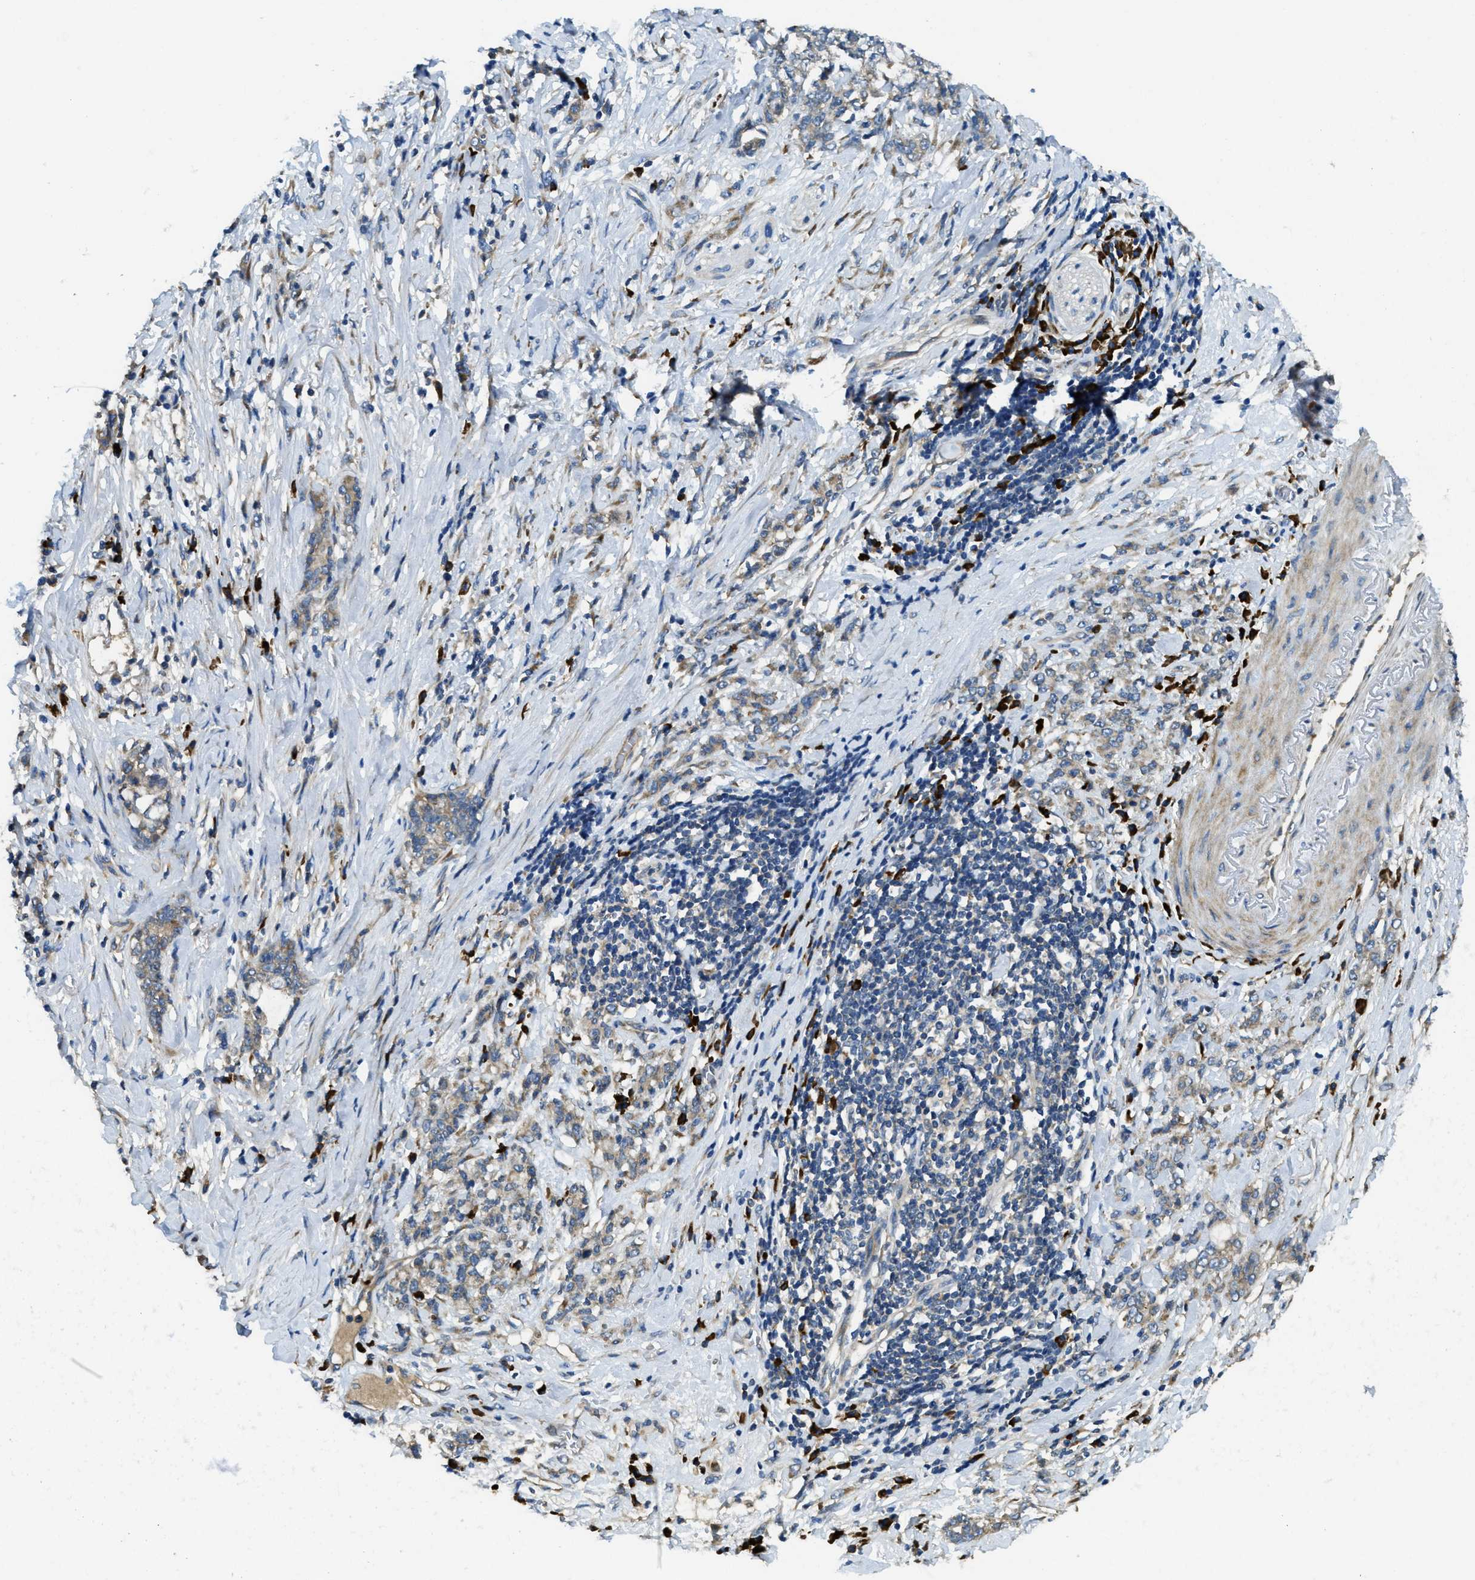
{"staining": {"intensity": "negative", "quantity": "none", "location": "none"}, "tissue": "stomach cancer", "cell_type": "Tumor cells", "image_type": "cancer", "snomed": [{"axis": "morphology", "description": "Adenocarcinoma, NOS"}, {"axis": "topography", "description": "Stomach, lower"}], "caption": "An immunohistochemistry (IHC) photomicrograph of adenocarcinoma (stomach) is shown. There is no staining in tumor cells of adenocarcinoma (stomach).", "gene": "SSR1", "patient": {"sex": "male", "age": 88}}